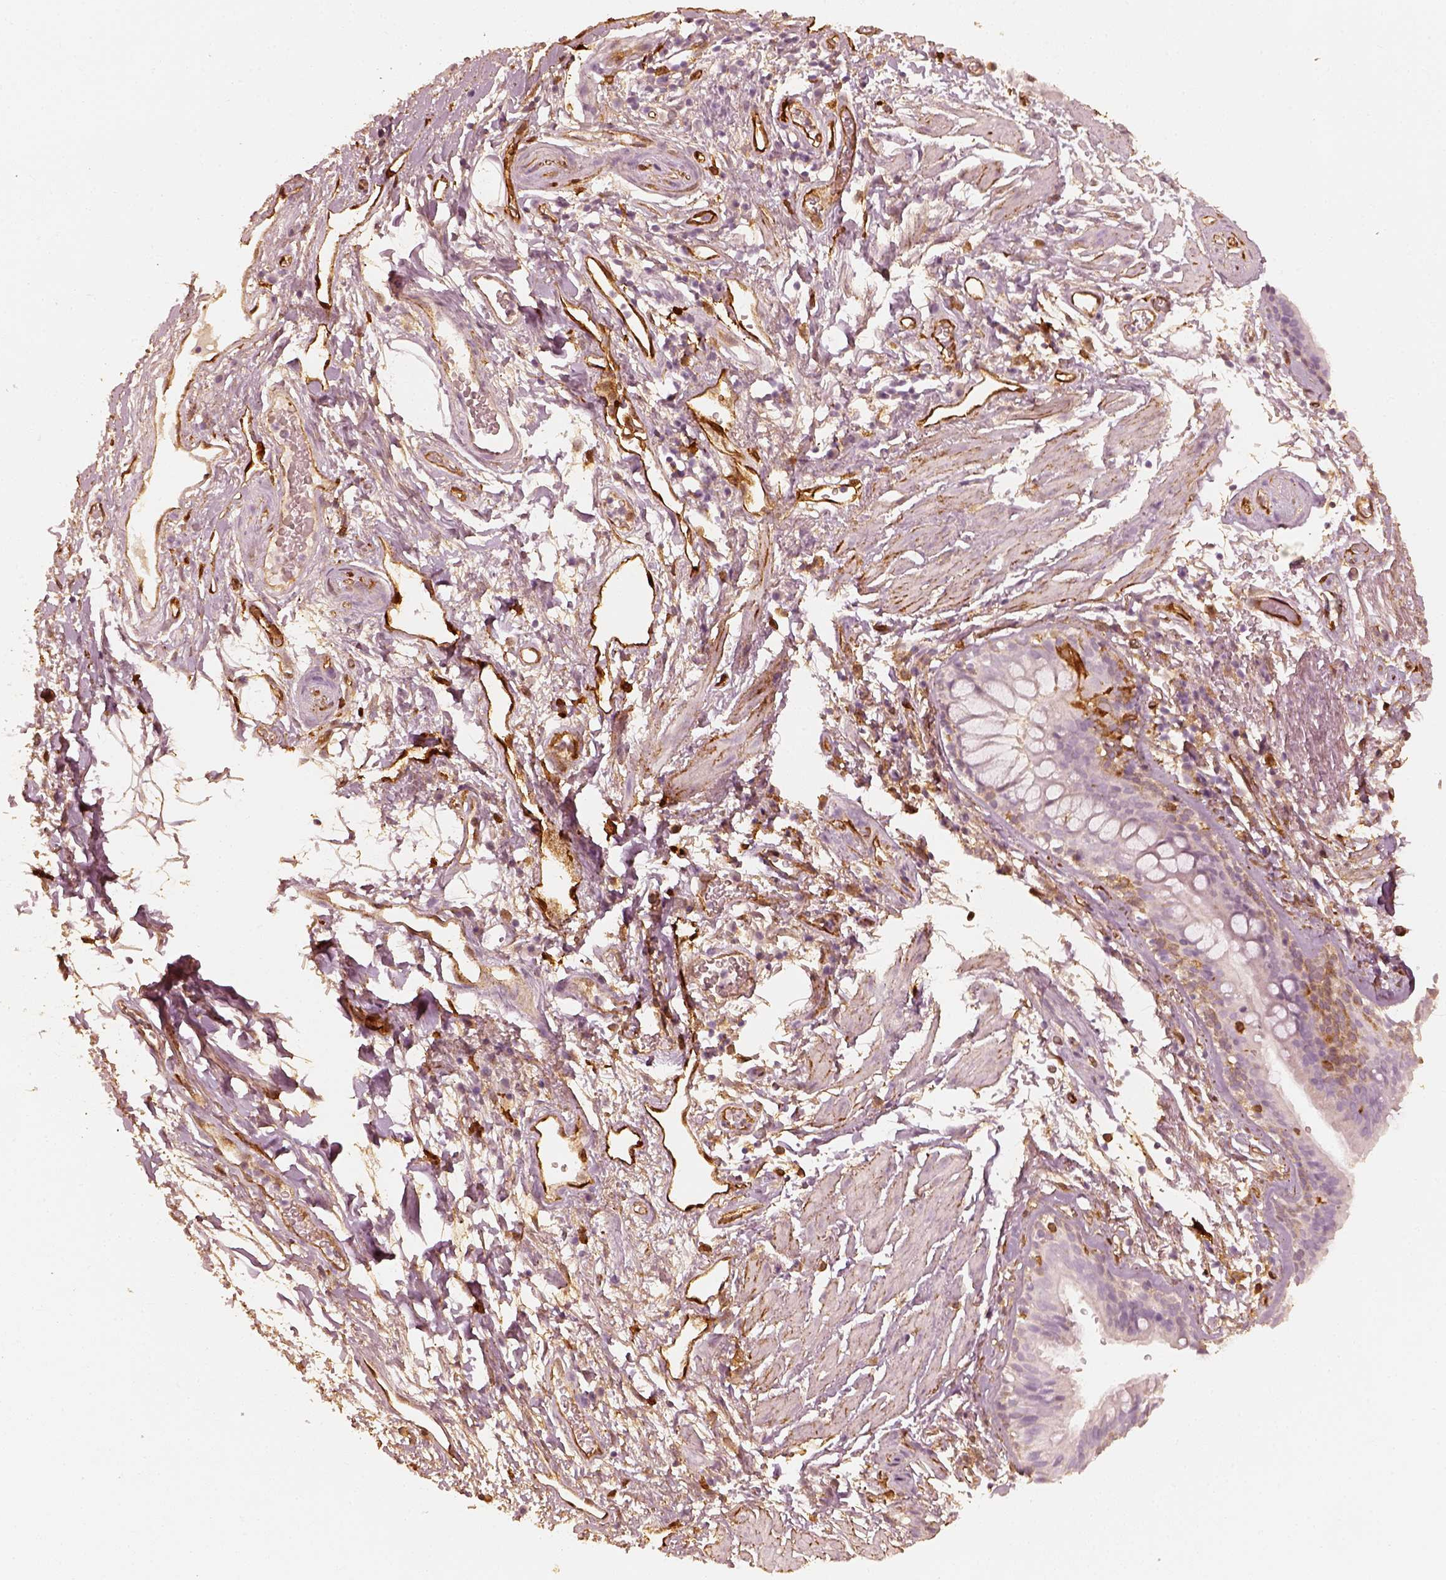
{"staining": {"intensity": "negative", "quantity": "none", "location": "none"}, "tissue": "bronchus", "cell_type": "Respiratory epithelial cells", "image_type": "normal", "snomed": [{"axis": "morphology", "description": "Normal tissue, NOS"}, {"axis": "topography", "description": "Cartilage tissue"}, {"axis": "topography", "description": "Bronchus"}], "caption": "An image of bronchus stained for a protein demonstrates no brown staining in respiratory epithelial cells. (Stains: DAB IHC with hematoxylin counter stain, Microscopy: brightfield microscopy at high magnification).", "gene": "FSCN1", "patient": {"sex": "male", "age": 58}}